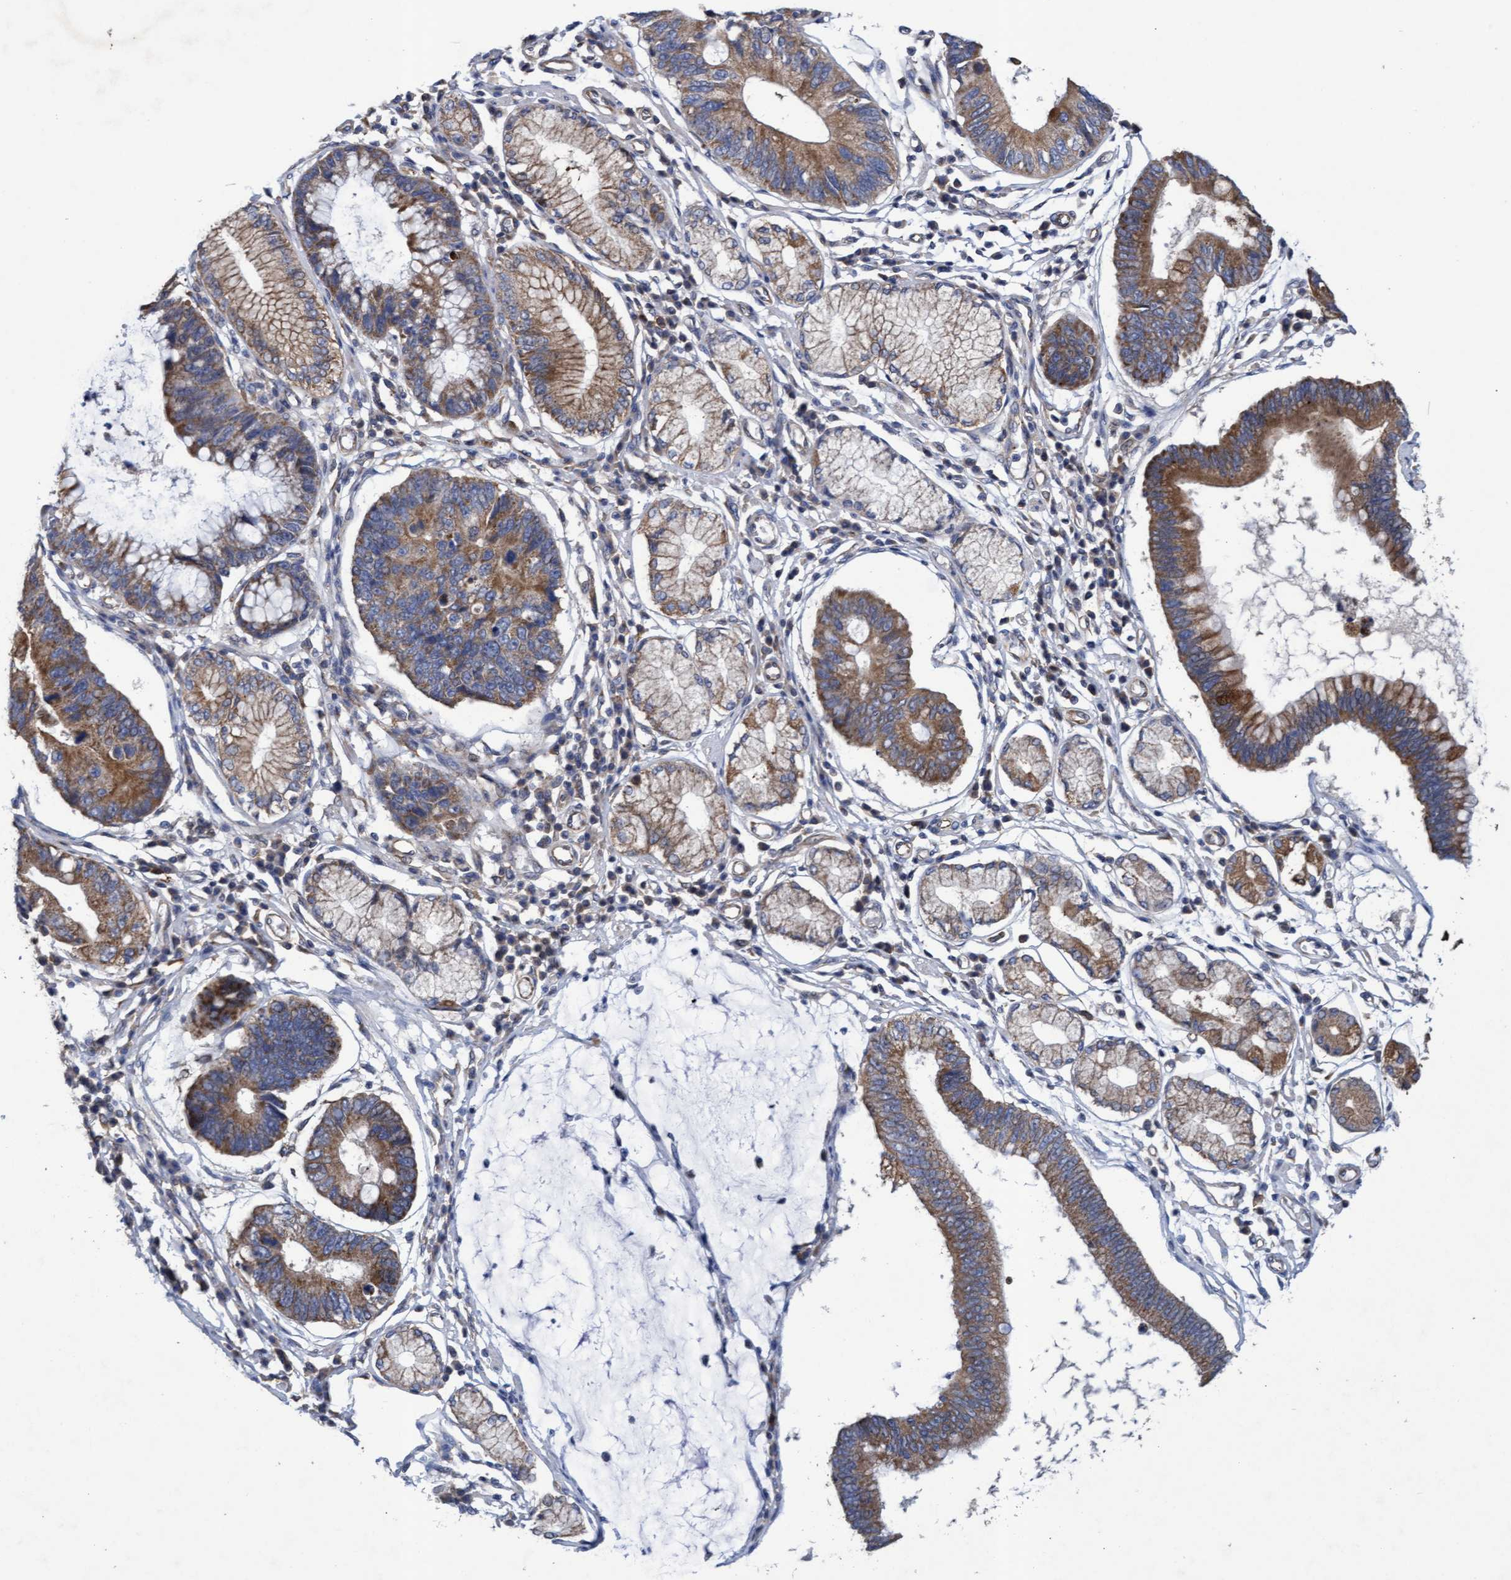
{"staining": {"intensity": "moderate", "quantity": ">75%", "location": "cytoplasmic/membranous"}, "tissue": "stomach cancer", "cell_type": "Tumor cells", "image_type": "cancer", "snomed": [{"axis": "morphology", "description": "Adenocarcinoma, NOS"}, {"axis": "topography", "description": "Stomach"}], "caption": "A photomicrograph of human stomach adenocarcinoma stained for a protein reveals moderate cytoplasmic/membranous brown staining in tumor cells.", "gene": "MRPL38", "patient": {"sex": "male", "age": 59}}